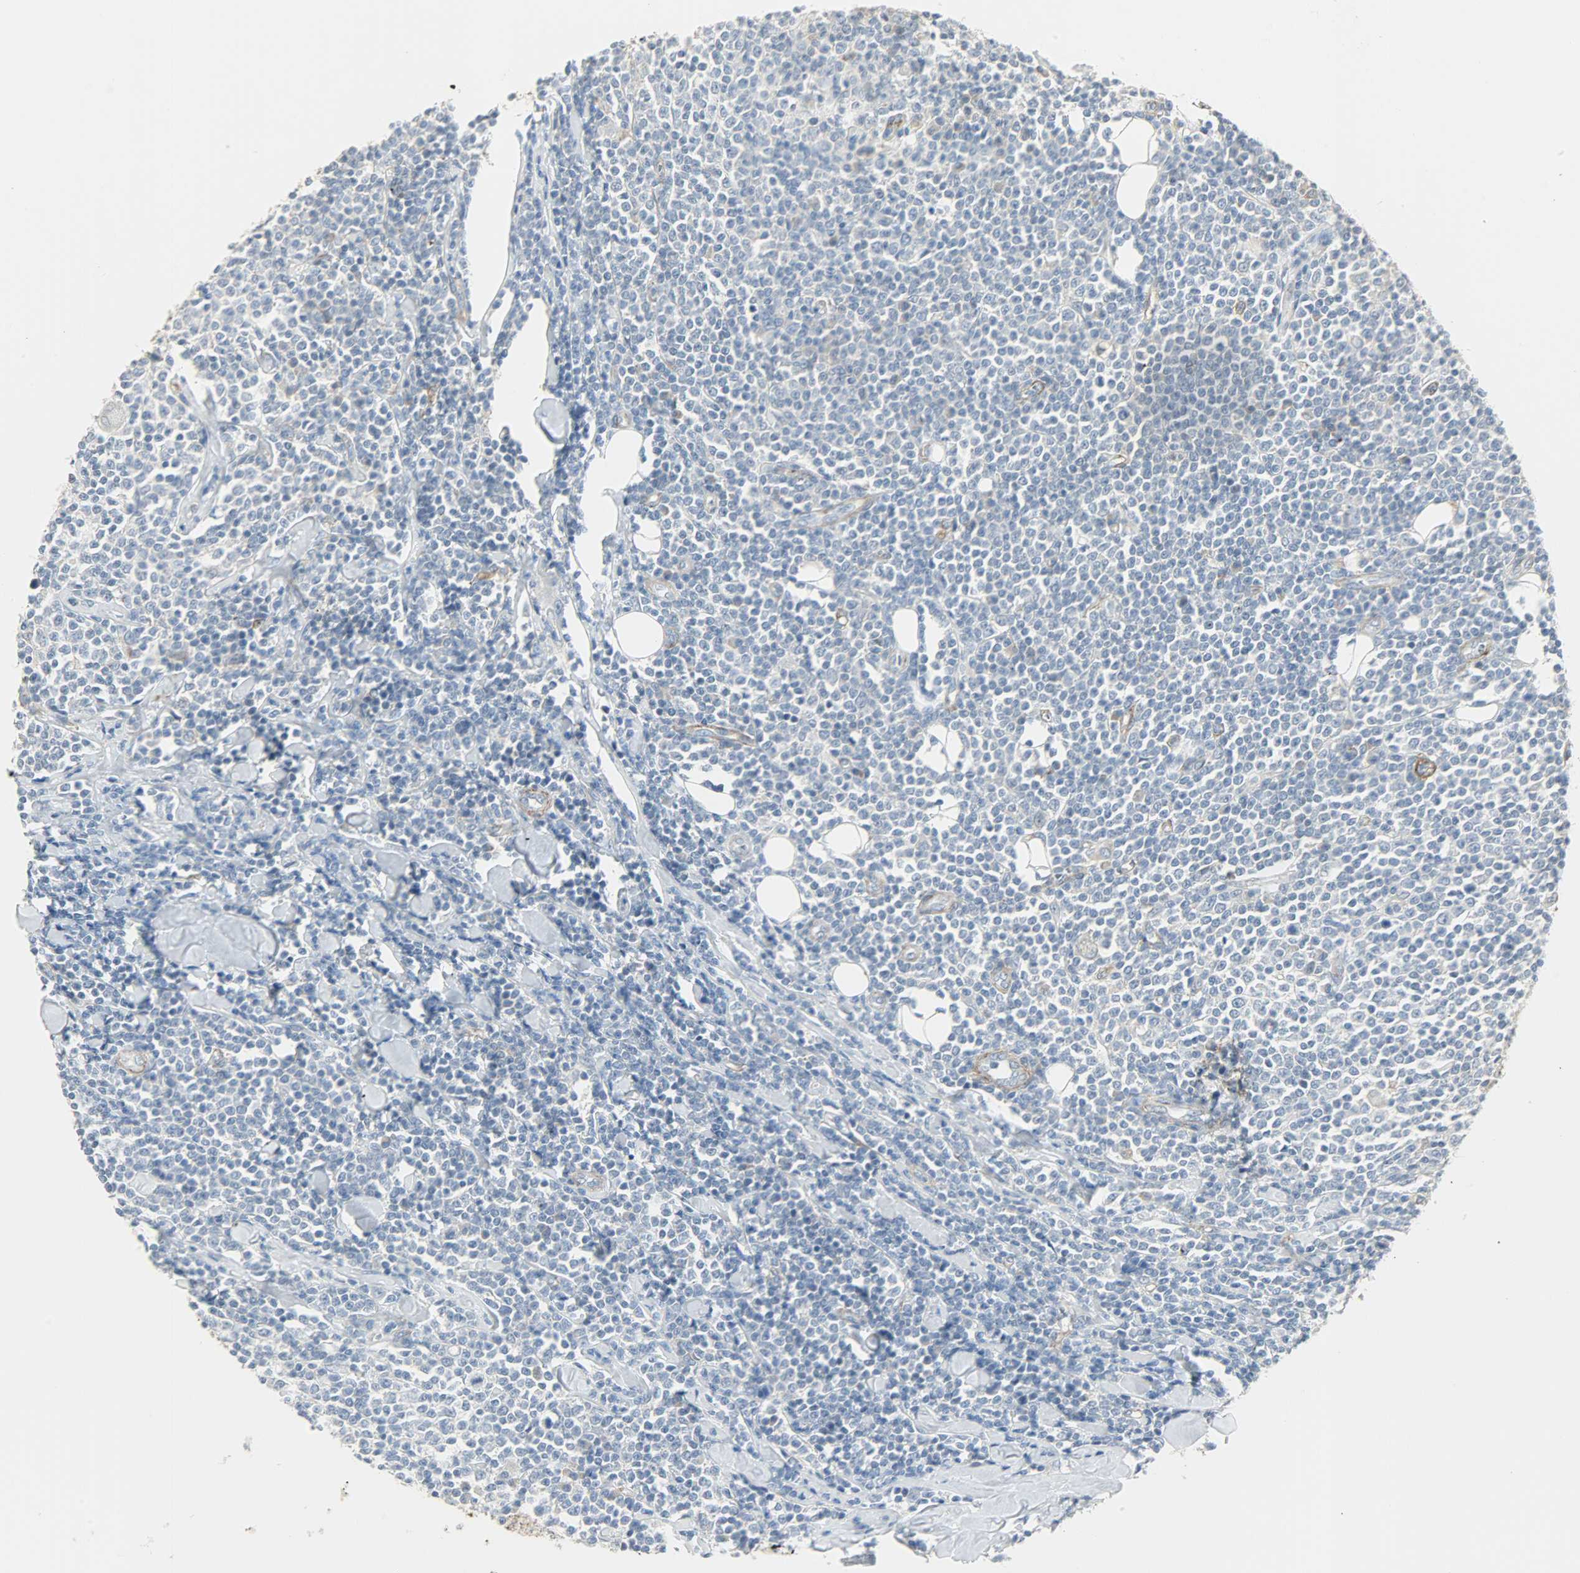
{"staining": {"intensity": "negative", "quantity": "none", "location": "none"}, "tissue": "lymphoma", "cell_type": "Tumor cells", "image_type": "cancer", "snomed": [{"axis": "morphology", "description": "Malignant lymphoma, non-Hodgkin's type, Low grade"}, {"axis": "topography", "description": "Soft tissue"}], "caption": "Immunohistochemistry photomicrograph of low-grade malignant lymphoma, non-Hodgkin's type stained for a protein (brown), which demonstrates no positivity in tumor cells.", "gene": "ENPEP", "patient": {"sex": "male", "age": 92}}